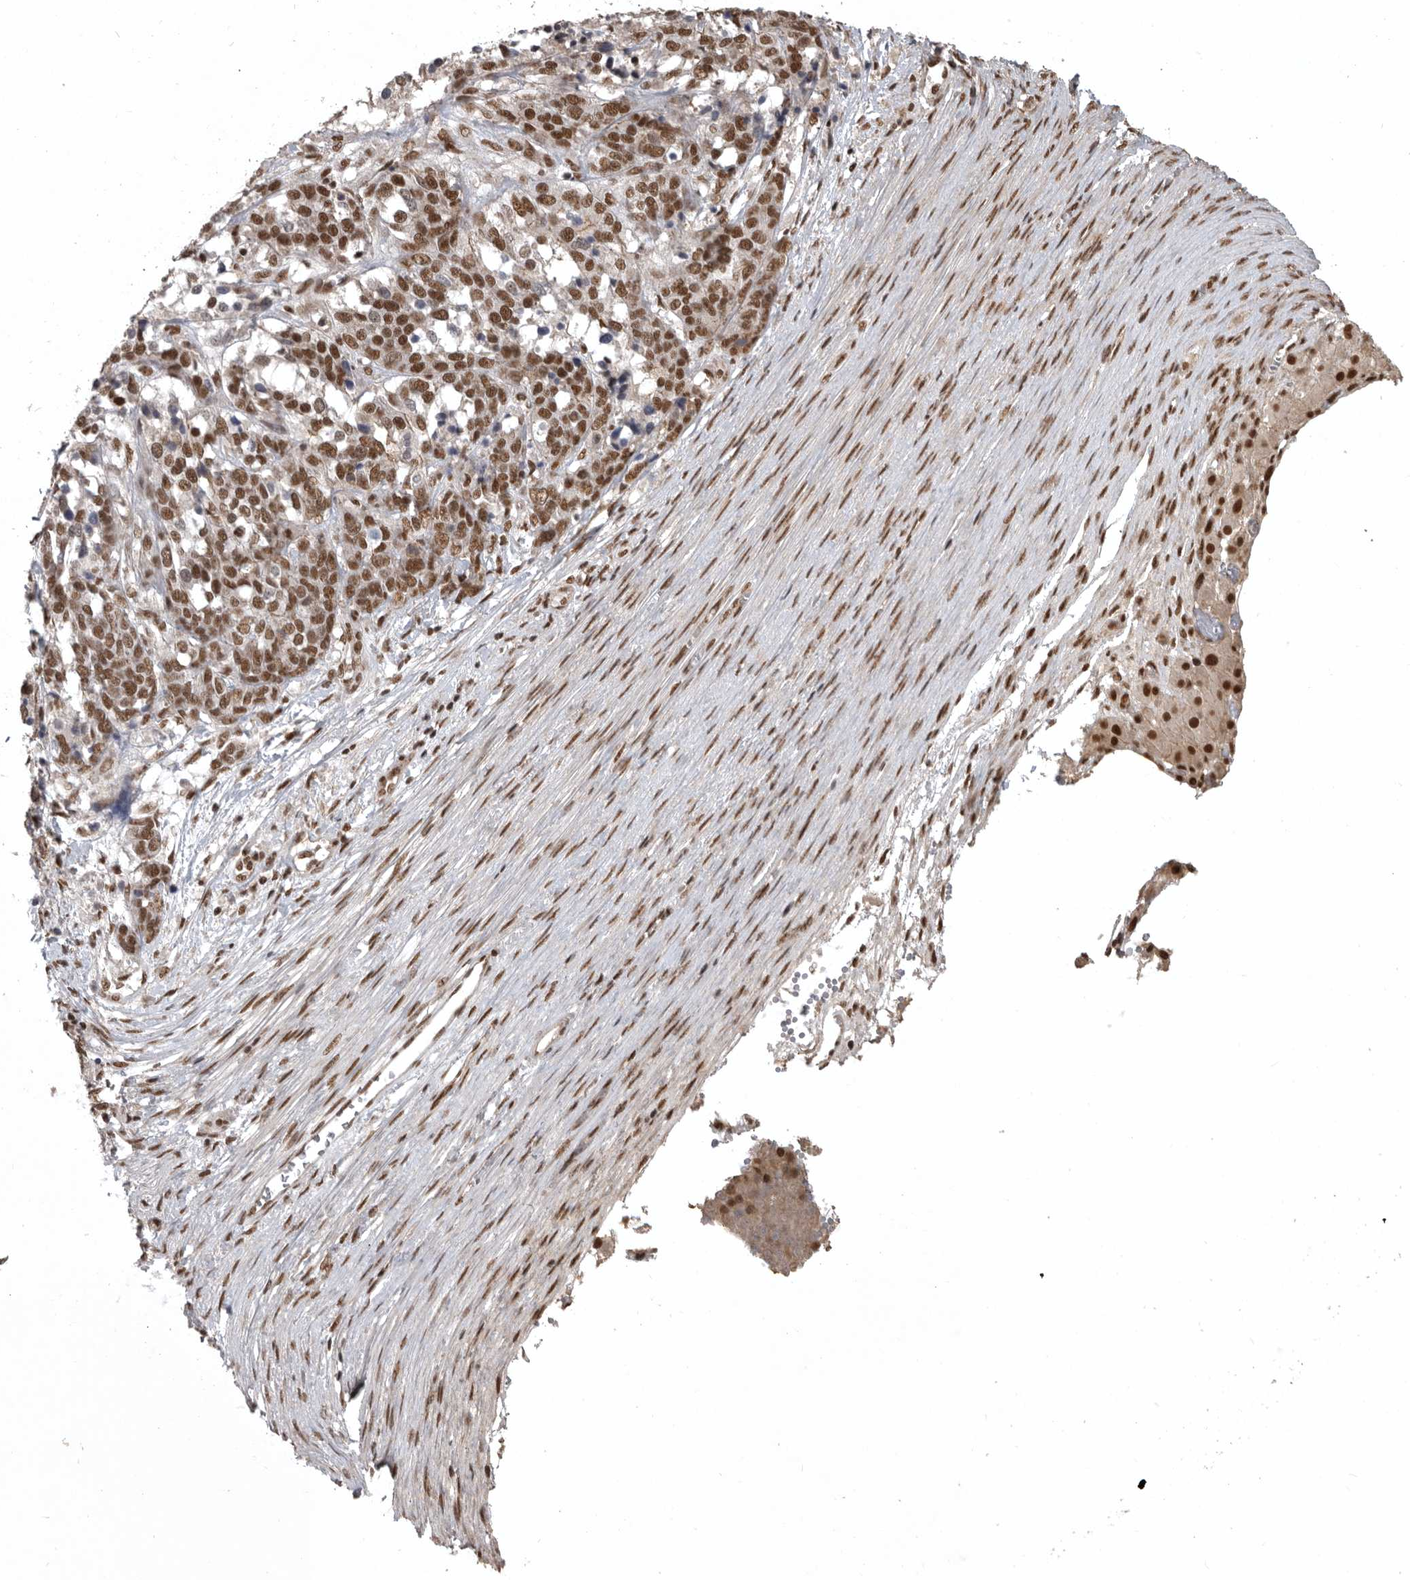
{"staining": {"intensity": "strong", "quantity": ">75%", "location": "nuclear"}, "tissue": "ovarian cancer", "cell_type": "Tumor cells", "image_type": "cancer", "snomed": [{"axis": "morphology", "description": "Cystadenocarcinoma, serous, NOS"}, {"axis": "topography", "description": "Ovary"}], "caption": "Serous cystadenocarcinoma (ovarian) stained with a brown dye shows strong nuclear positive staining in approximately >75% of tumor cells.", "gene": "CBLL1", "patient": {"sex": "female", "age": 44}}